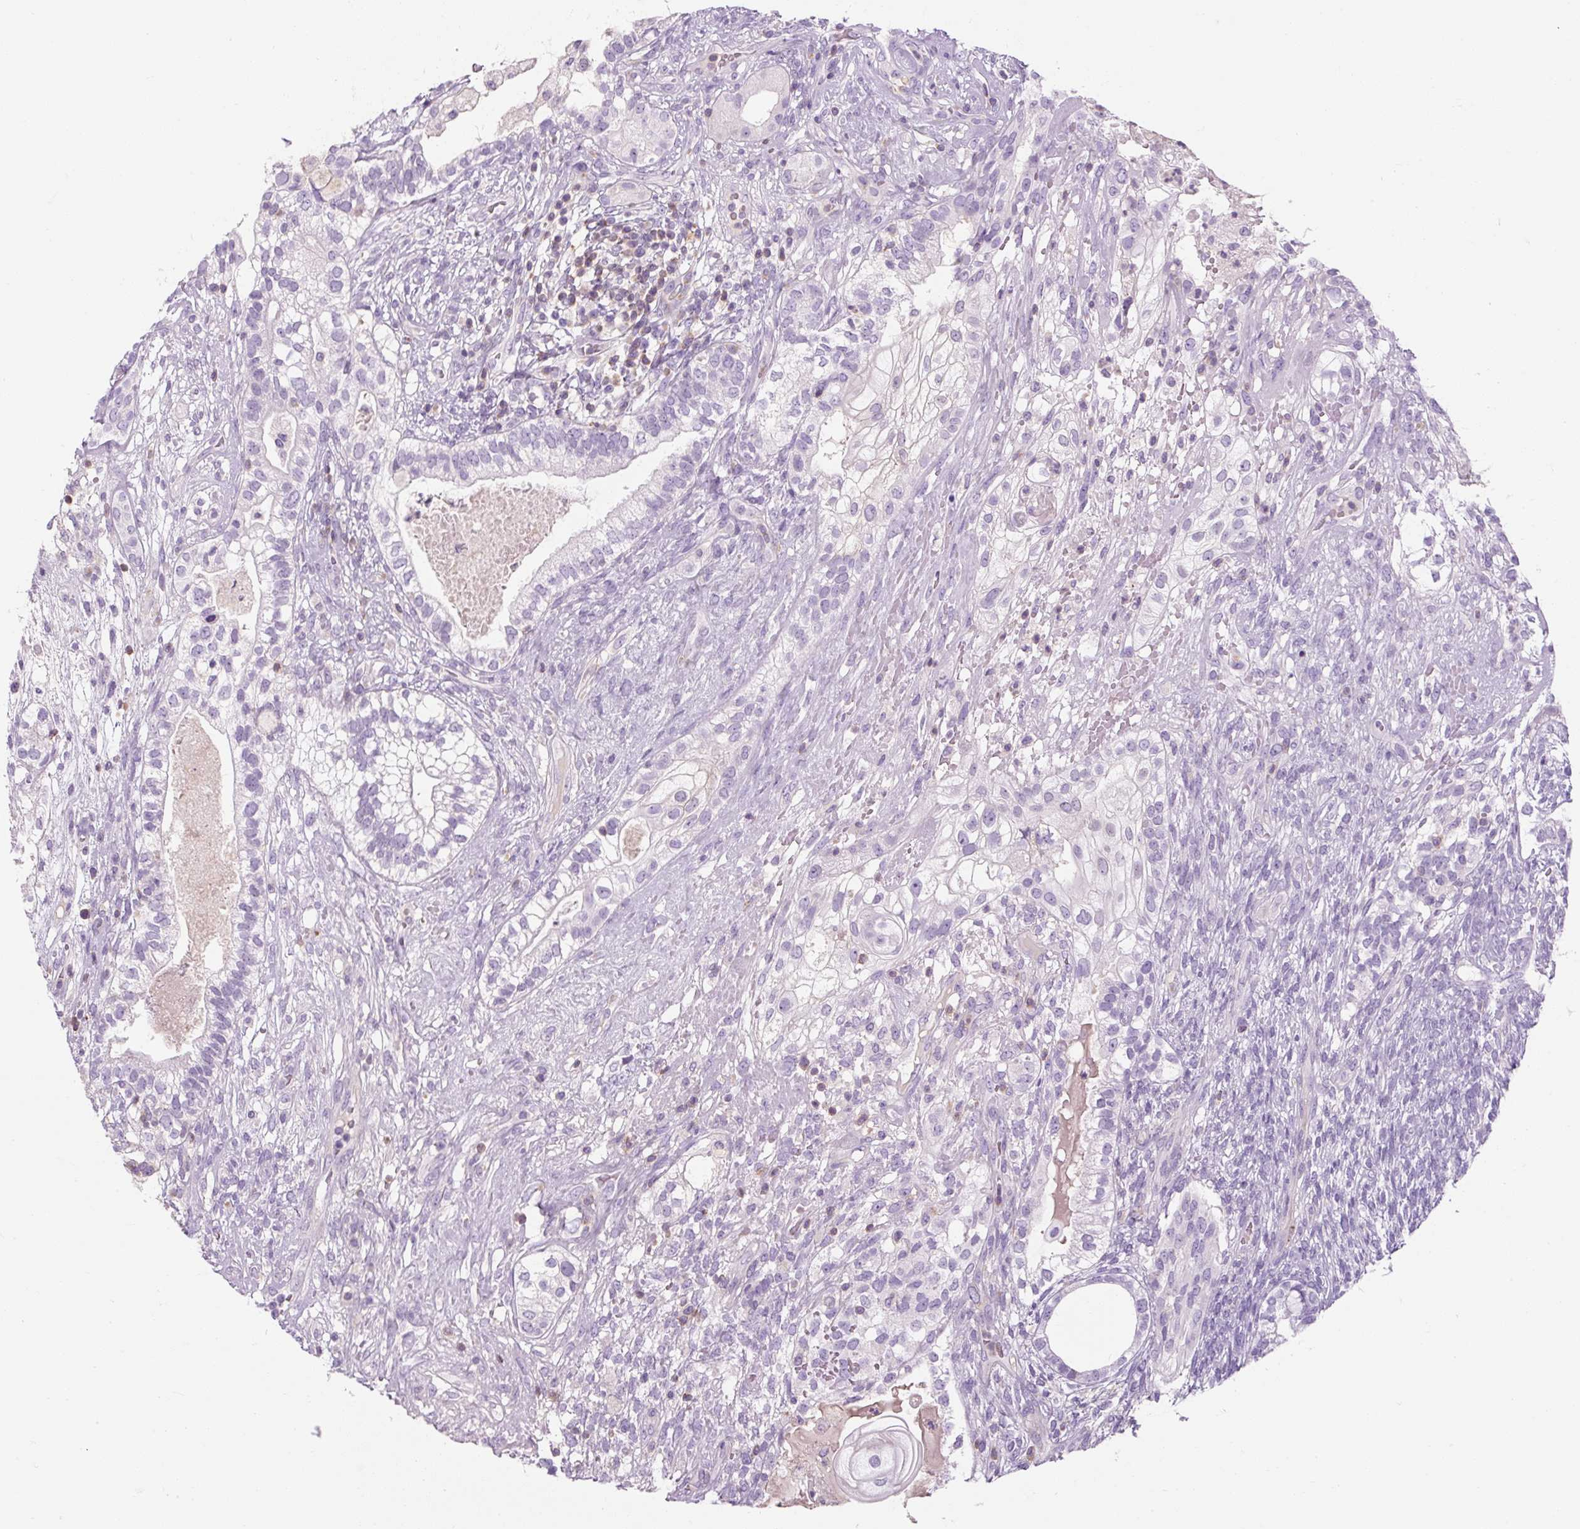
{"staining": {"intensity": "negative", "quantity": "none", "location": "none"}, "tissue": "testis cancer", "cell_type": "Tumor cells", "image_type": "cancer", "snomed": [{"axis": "morphology", "description": "Seminoma, NOS"}, {"axis": "morphology", "description": "Carcinoma, Embryonal, NOS"}, {"axis": "topography", "description": "Testis"}], "caption": "This image is of testis cancer stained with IHC to label a protein in brown with the nuclei are counter-stained blue. There is no staining in tumor cells.", "gene": "TIGD2", "patient": {"sex": "male", "age": 41}}